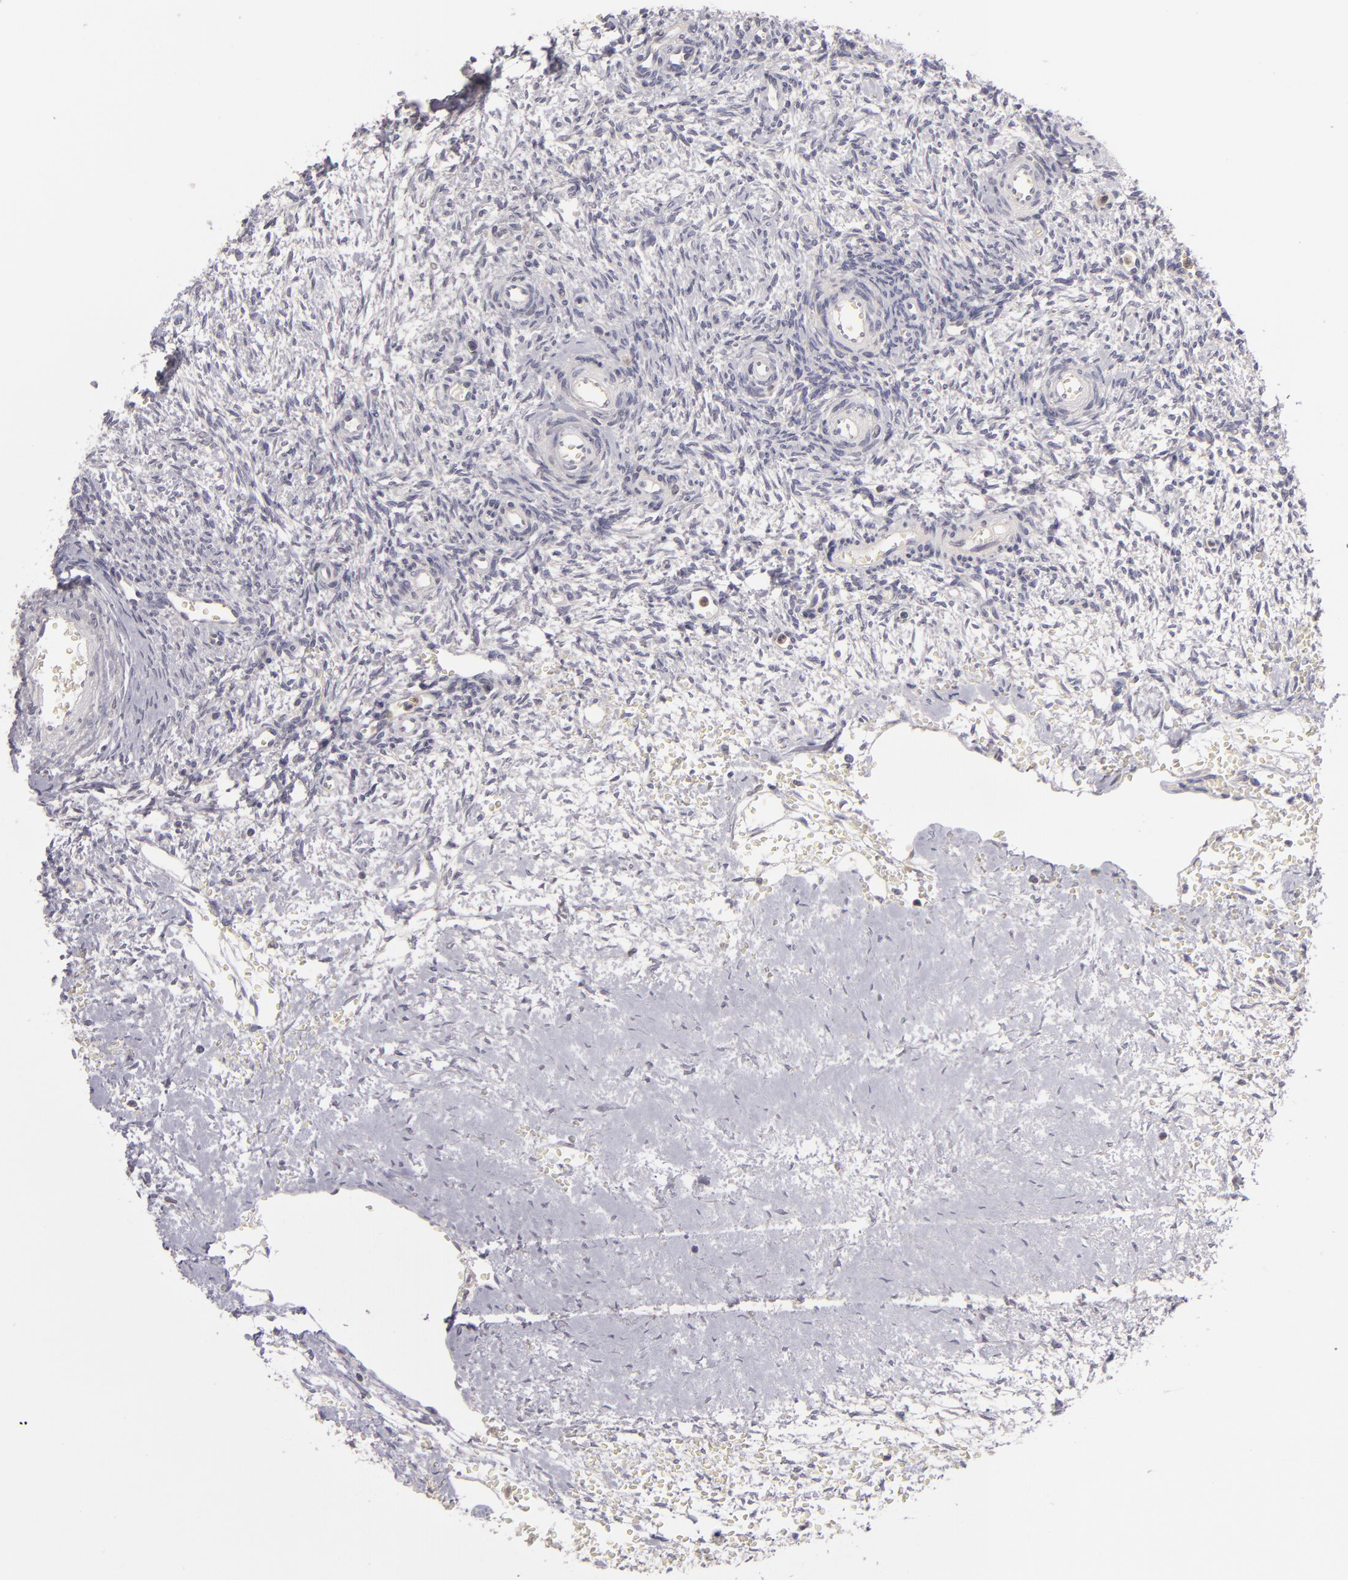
{"staining": {"intensity": "negative", "quantity": "none", "location": "none"}, "tissue": "ovary", "cell_type": "Follicle cells", "image_type": "normal", "snomed": [{"axis": "morphology", "description": "Normal tissue, NOS"}, {"axis": "topography", "description": "Ovary"}], "caption": "Immunohistochemistry (IHC) histopathology image of normal ovary: human ovary stained with DAB (3,3'-diaminobenzidine) displays no significant protein staining in follicle cells. The staining is performed using DAB brown chromogen with nuclei counter-stained in using hematoxylin.", "gene": "MMP10", "patient": {"sex": "female", "age": 39}}